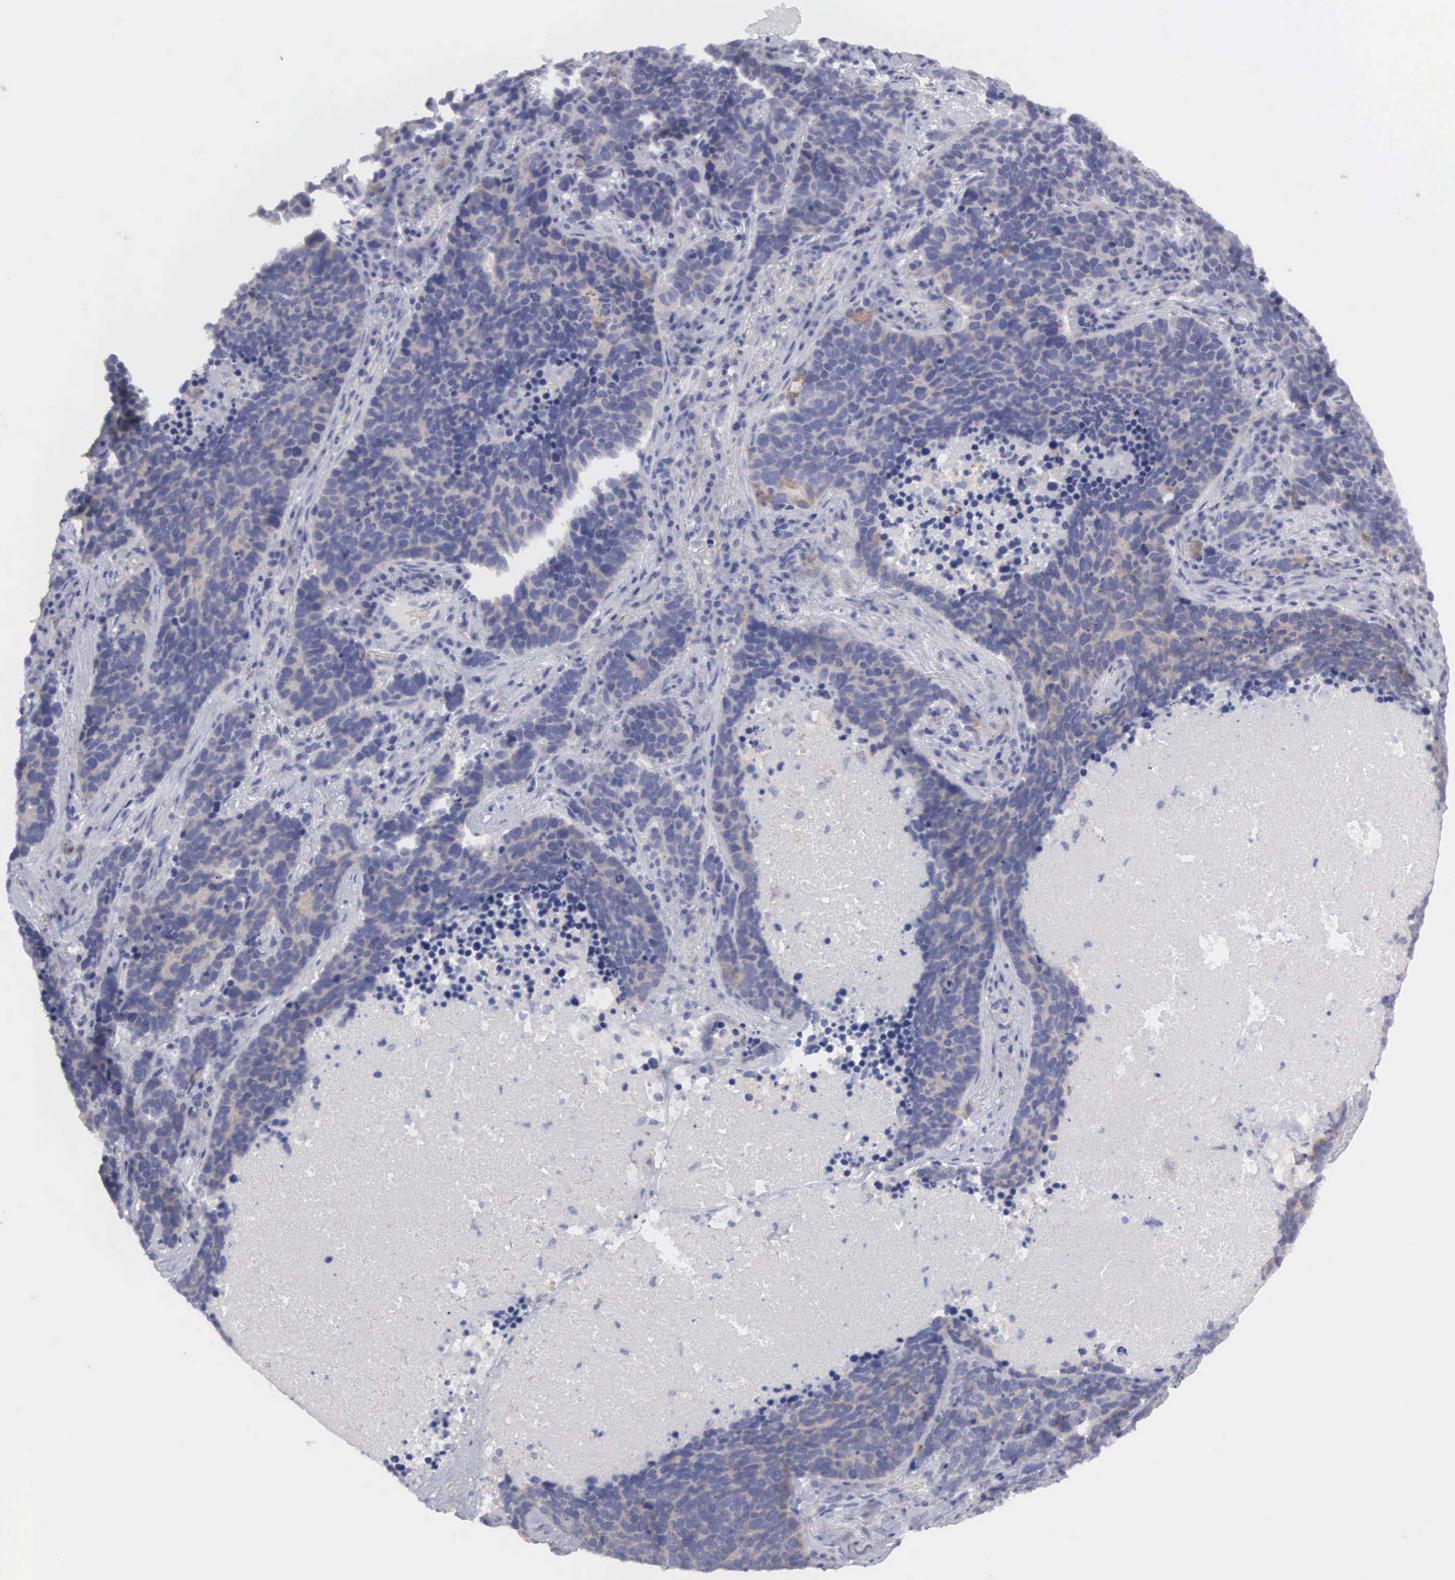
{"staining": {"intensity": "weak", "quantity": "25%-75%", "location": "cytoplasmic/membranous"}, "tissue": "lung cancer", "cell_type": "Tumor cells", "image_type": "cancer", "snomed": [{"axis": "morphology", "description": "Neoplasm, malignant, NOS"}, {"axis": "topography", "description": "Lung"}], "caption": "Lung neoplasm (malignant) stained with a protein marker demonstrates weak staining in tumor cells.", "gene": "CEP170B", "patient": {"sex": "female", "age": 75}}